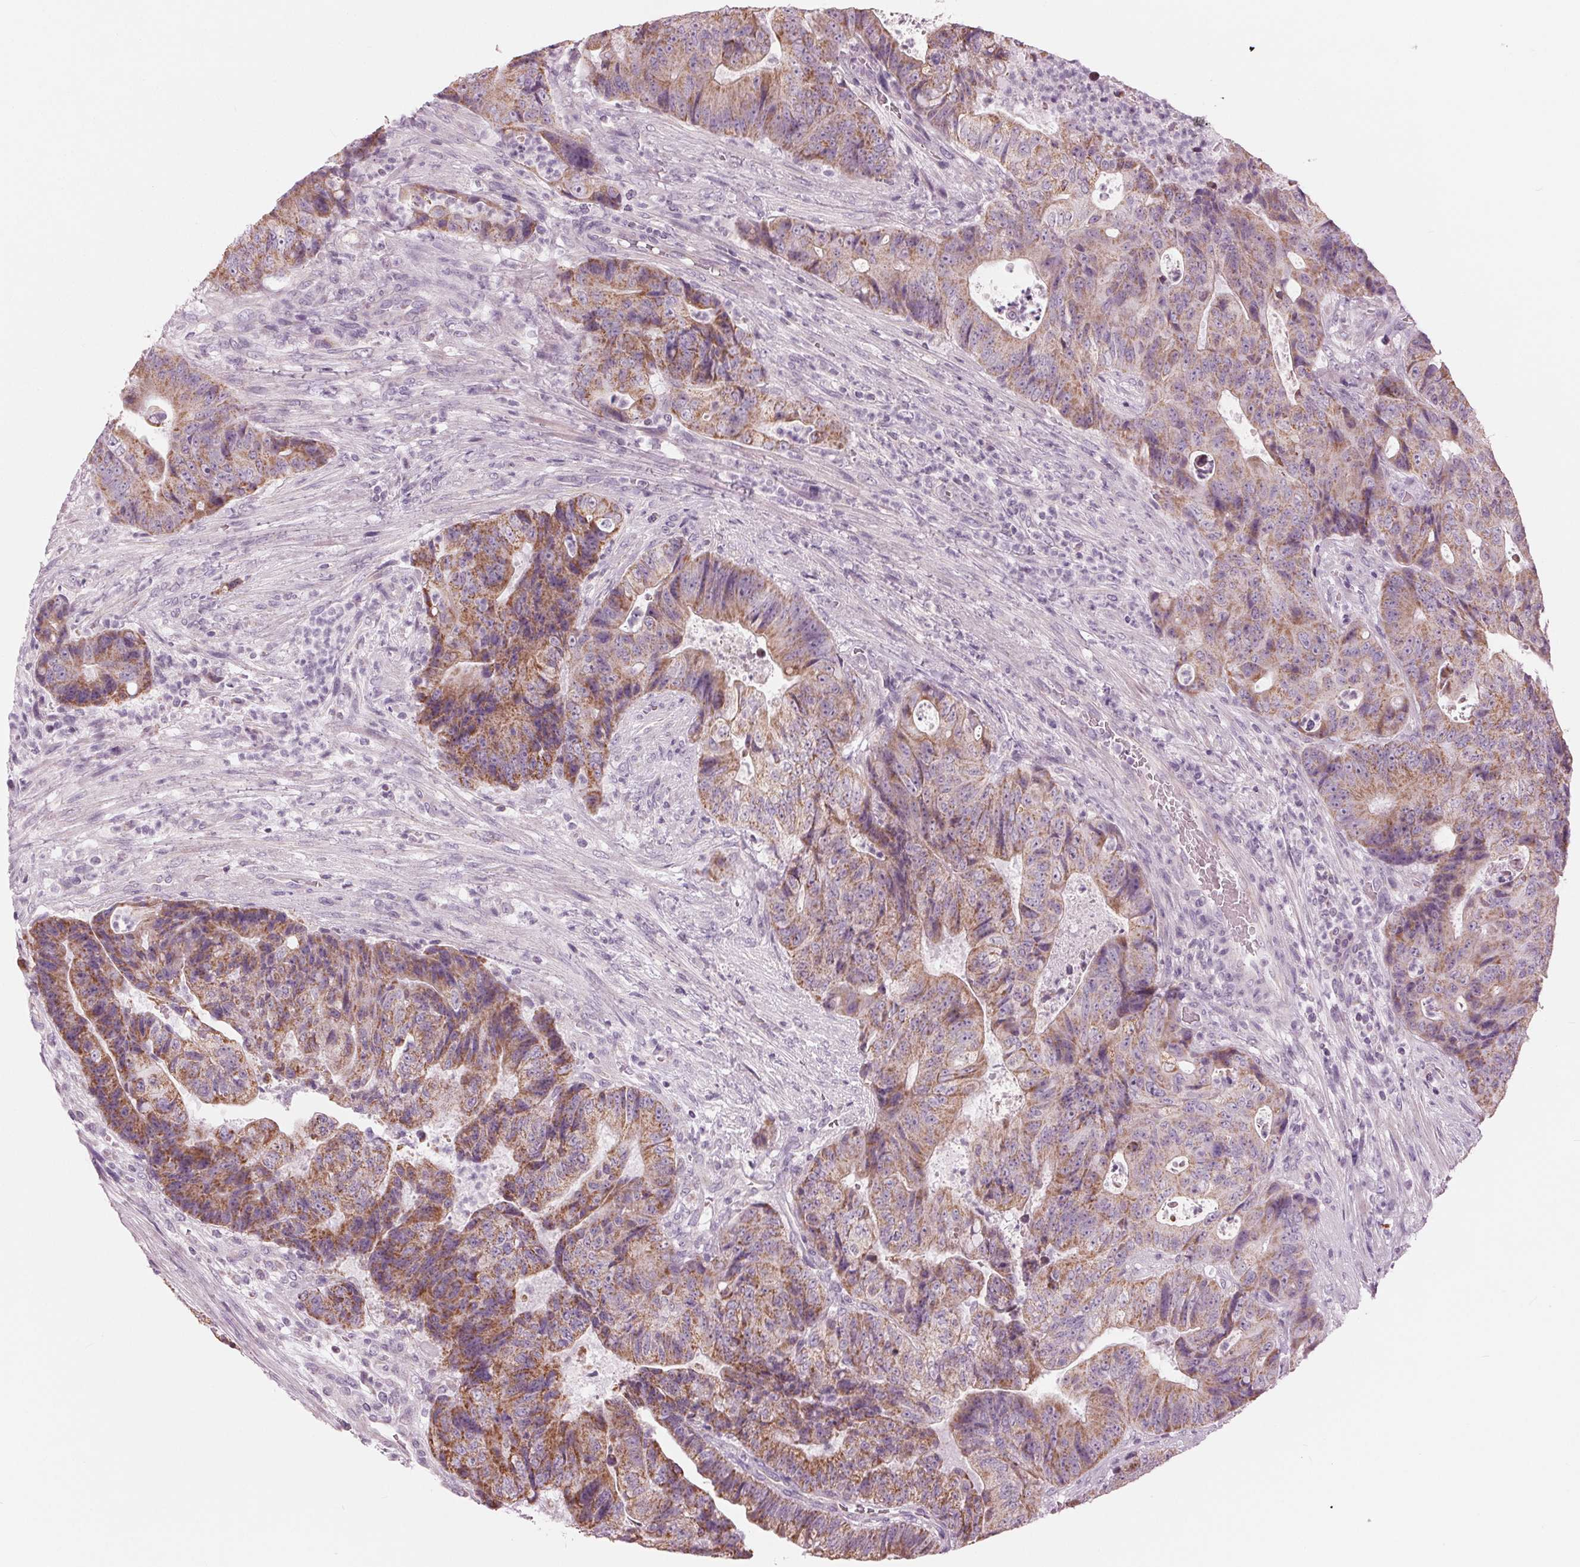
{"staining": {"intensity": "moderate", "quantity": ">75%", "location": "cytoplasmic/membranous"}, "tissue": "colorectal cancer", "cell_type": "Tumor cells", "image_type": "cancer", "snomed": [{"axis": "morphology", "description": "Normal tissue, NOS"}, {"axis": "morphology", "description": "Adenocarcinoma, NOS"}, {"axis": "topography", "description": "Colon"}], "caption": "Adenocarcinoma (colorectal) was stained to show a protein in brown. There is medium levels of moderate cytoplasmic/membranous staining in about >75% of tumor cells. The protein of interest is stained brown, and the nuclei are stained in blue (DAB IHC with brightfield microscopy, high magnification).", "gene": "SAMD4A", "patient": {"sex": "female", "age": 48}}